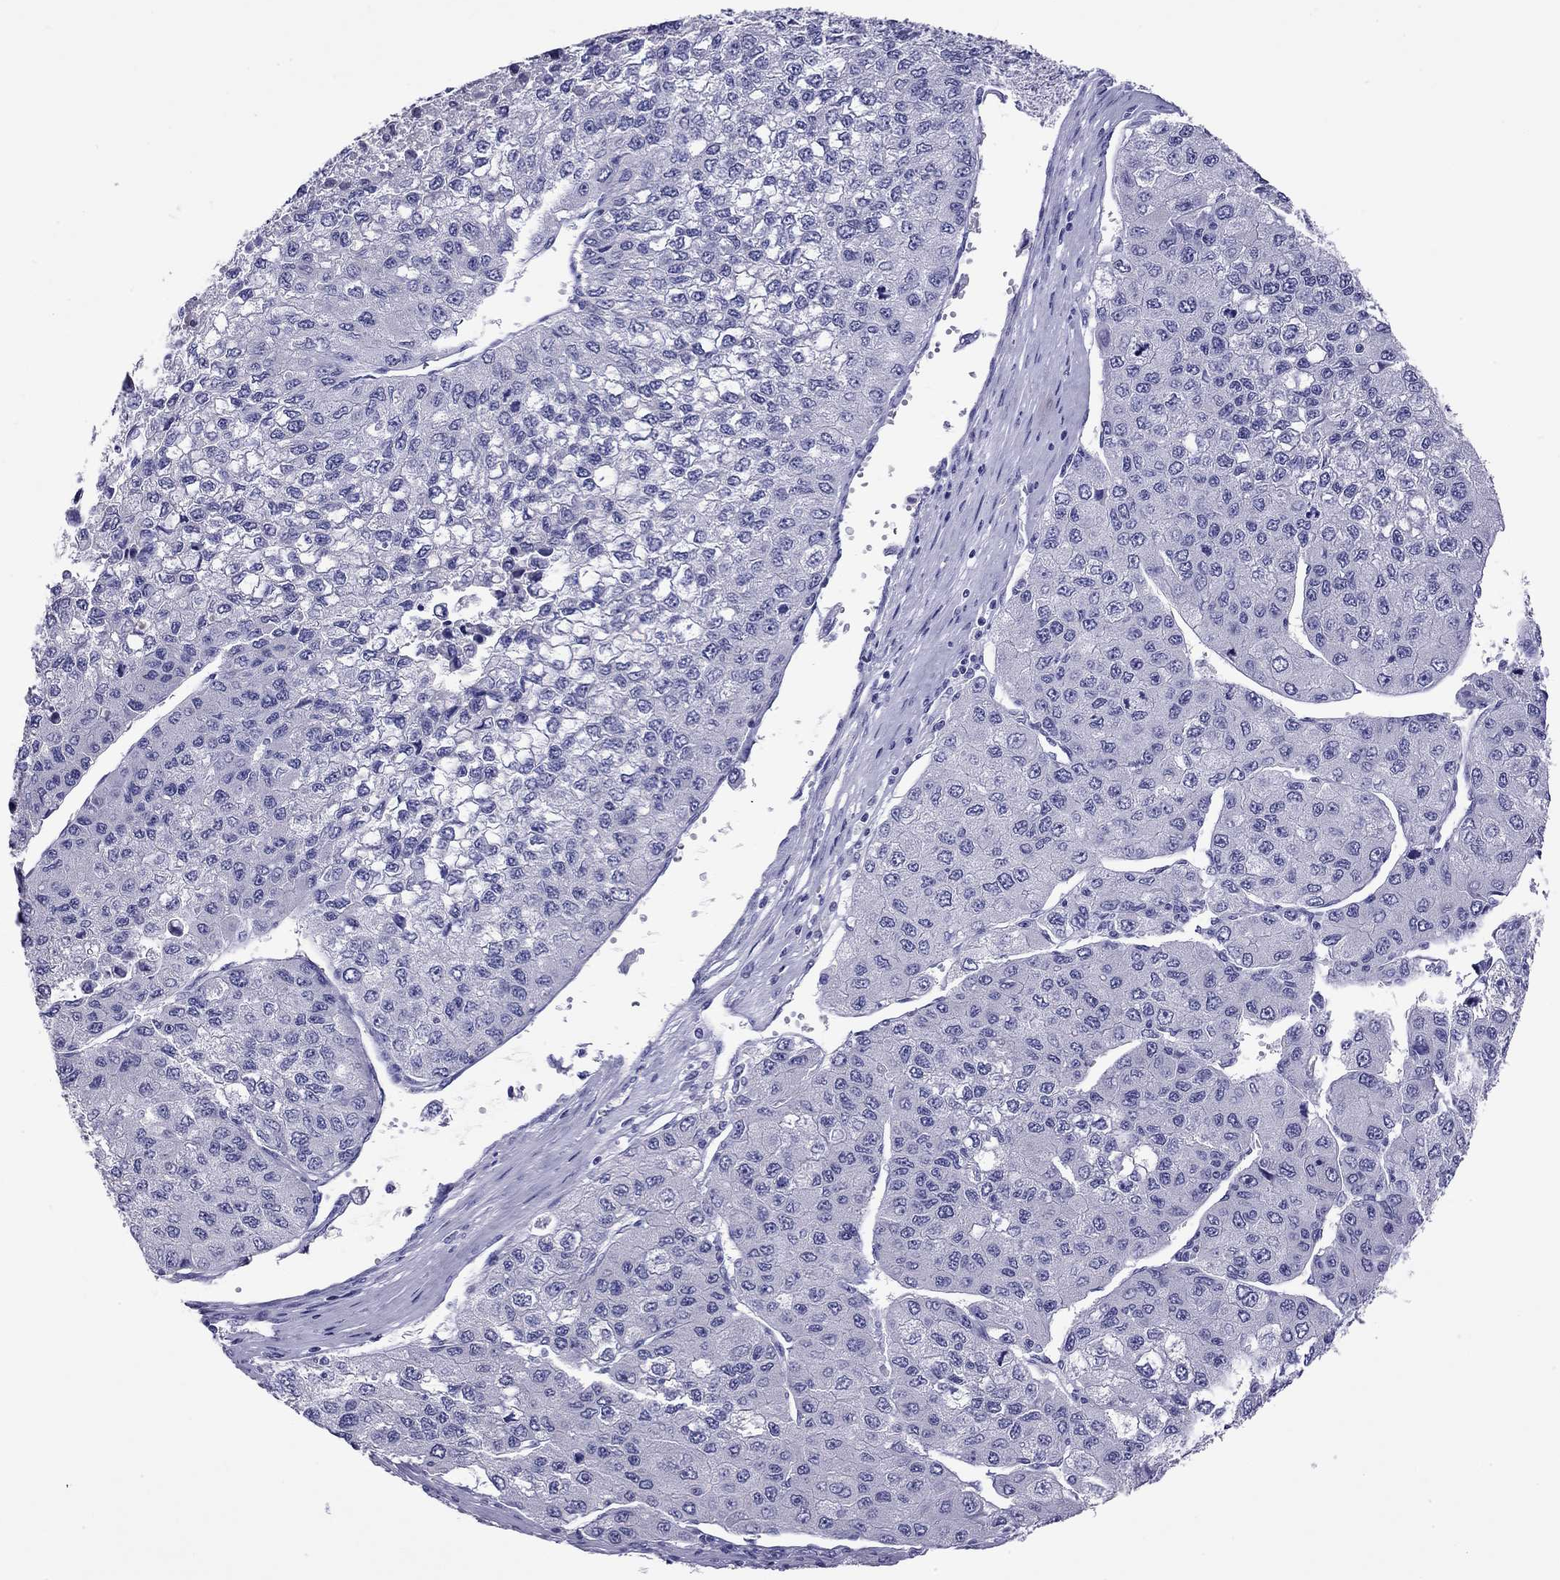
{"staining": {"intensity": "negative", "quantity": "none", "location": "none"}, "tissue": "liver cancer", "cell_type": "Tumor cells", "image_type": "cancer", "snomed": [{"axis": "morphology", "description": "Carcinoma, Hepatocellular, NOS"}, {"axis": "topography", "description": "Liver"}], "caption": "This is an immunohistochemistry (IHC) histopathology image of liver cancer (hepatocellular carcinoma). There is no staining in tumor cells.", "gene": "ODF4", "patient": {"sex": "female", "age": 66}}